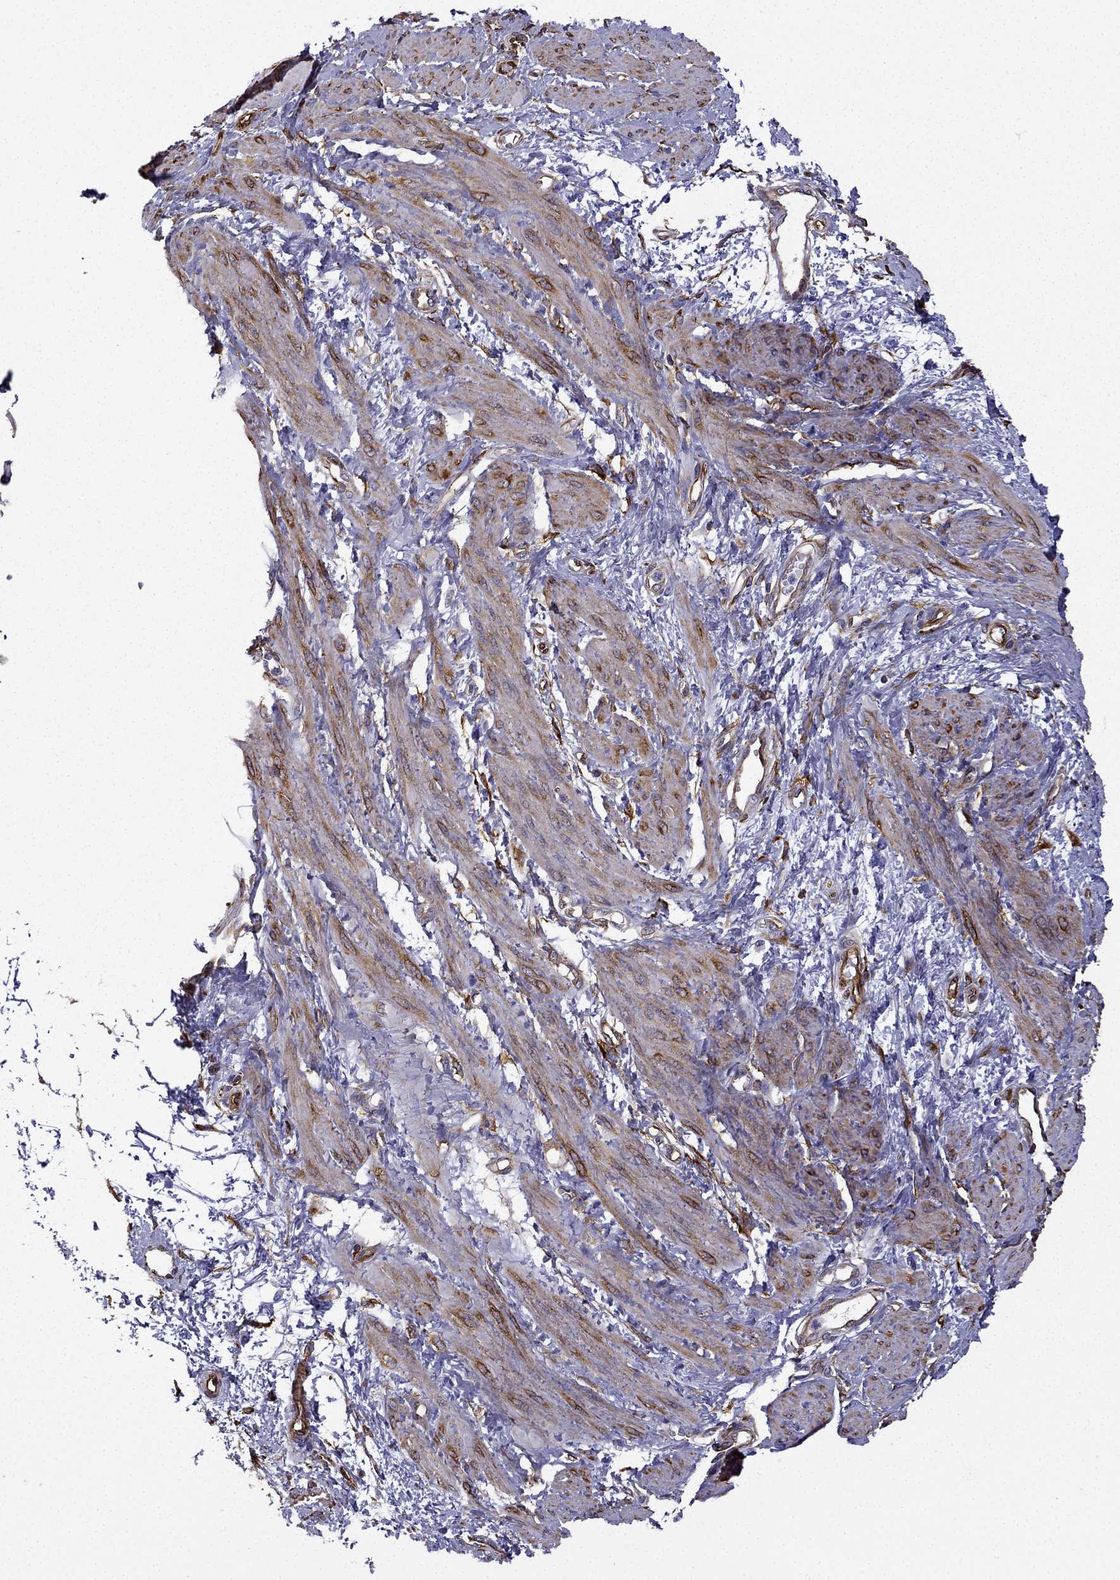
{"staining": {"intensity": "moderate", "quantity": "25%-75%", "location": "cytoplasmic/membranous"}, "tissue": "smooth muscle", "cell_type": "Smooth muscle cells", "image_type": "normal", "snomed": [{"axis": "morphology", "description": "Normal tissue, NOS"}, {"axis": "topography", "description": "Smooth muscle"}, {"axis": "topography", "description": "Uterus"}], "caption": "Smooth muscle stained with DAB immunohistochemistry exhibits medium levels of moderate cytoplasmic/membranous expression in approximately 25%-75% of smooth muscle cells.", "gene": "MAP4", "patient": {"sex": "female", "age": 39}}